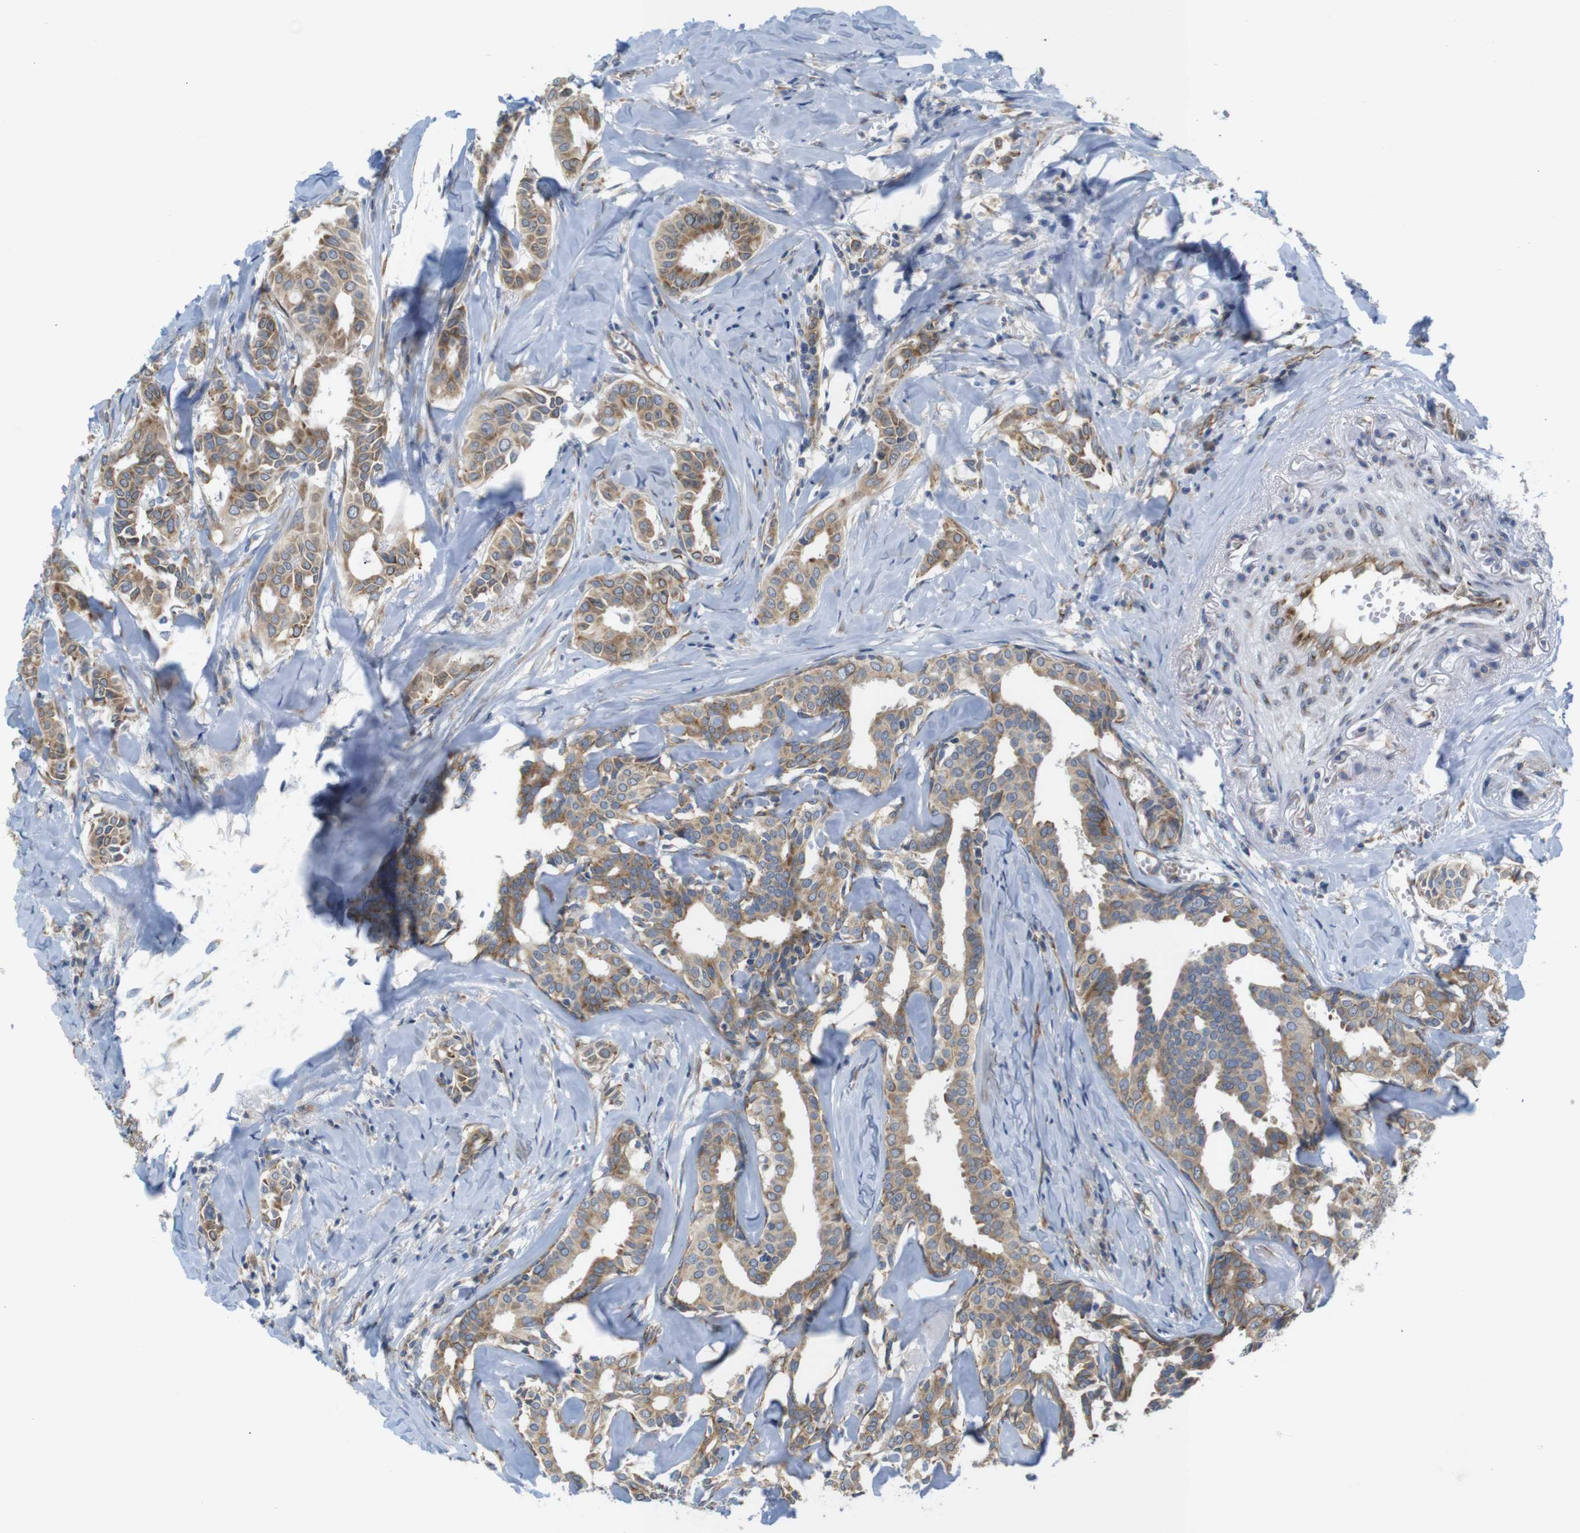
{"staining": {"intensity": "moderate", "quantity": ">75%", "location": "cytoplasmic/membranous"}, "tissue": "head and neck cancer", "cell_type": "Tumor cells", "image_type": "cancer", "snomed": [{"axis": "morphology", "description": "Adenocarcinoma, NOS"}, {"axis": "topography", "description": "Salivary gland"}, {"axis": "topography", "description": "Head-Neck"}], "caption": "This image exhibits IHC staining of head and neck cancer, with medium moderate cytoplasmic/membranous positivity in approximately >75% of tumor cells.", "gene": "PCNX2", "patient": {"sex": "female", "age": 59}}